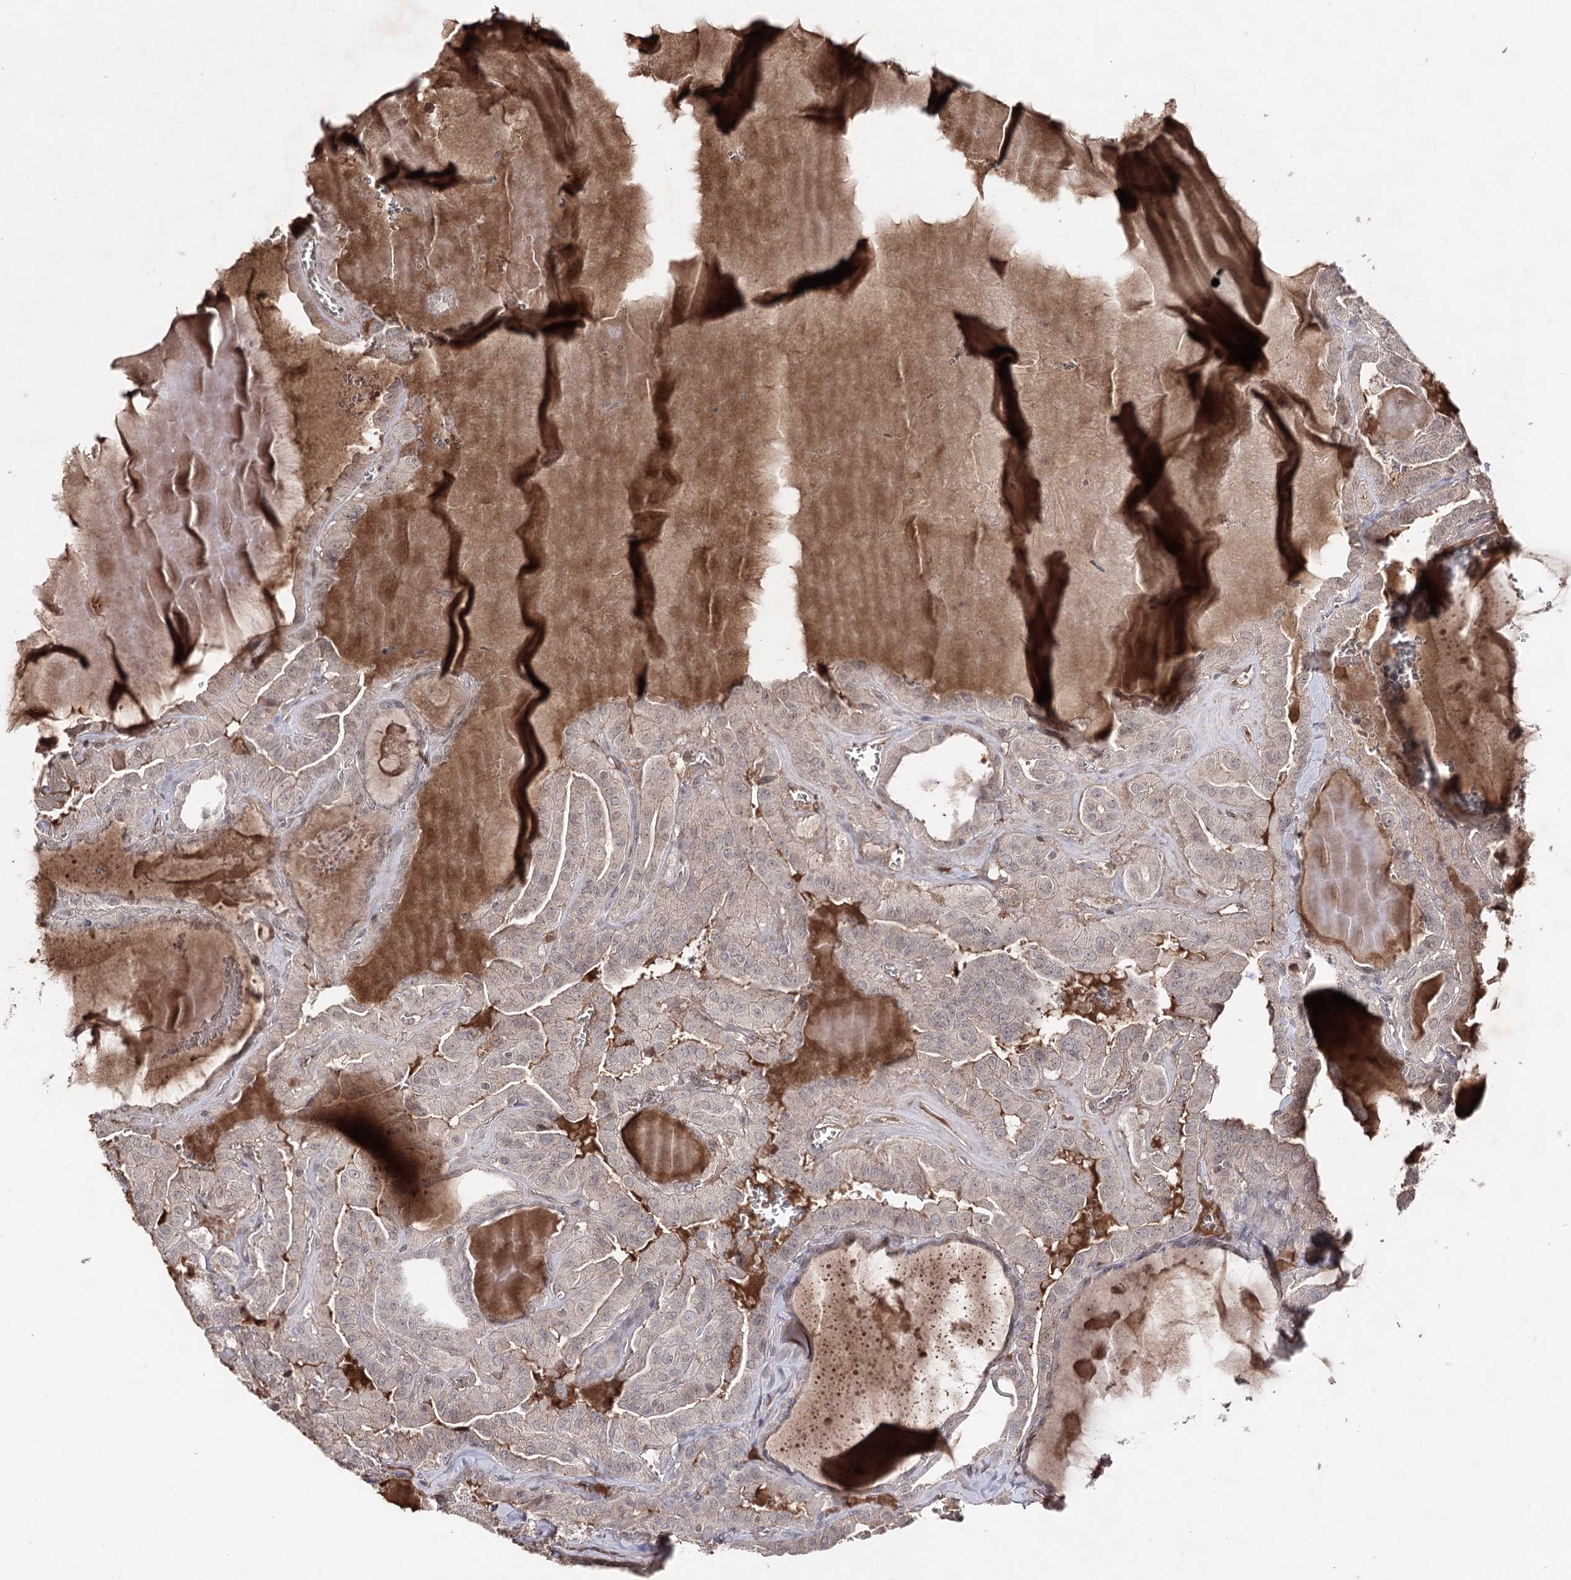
{"staining": {"intensity": "negative", "quantity": "none", "location": "none"}, "tissue": "thyroid cancer", "cell_type": "Tumor cells", "image_type": "cancer", "snomed": [{"axis": "morphology", "description": "Papillary adenocarcinoma, NOS"}, {"axis": "topography", "description": "Thyroid gland"}], "caption": "Micrograph shows no protein expression in tumor cells of thyroid papillary adenocarcinoma tissue.", "gene": "SYNGR3", "patient": {"sex": "male", "age": 52}}